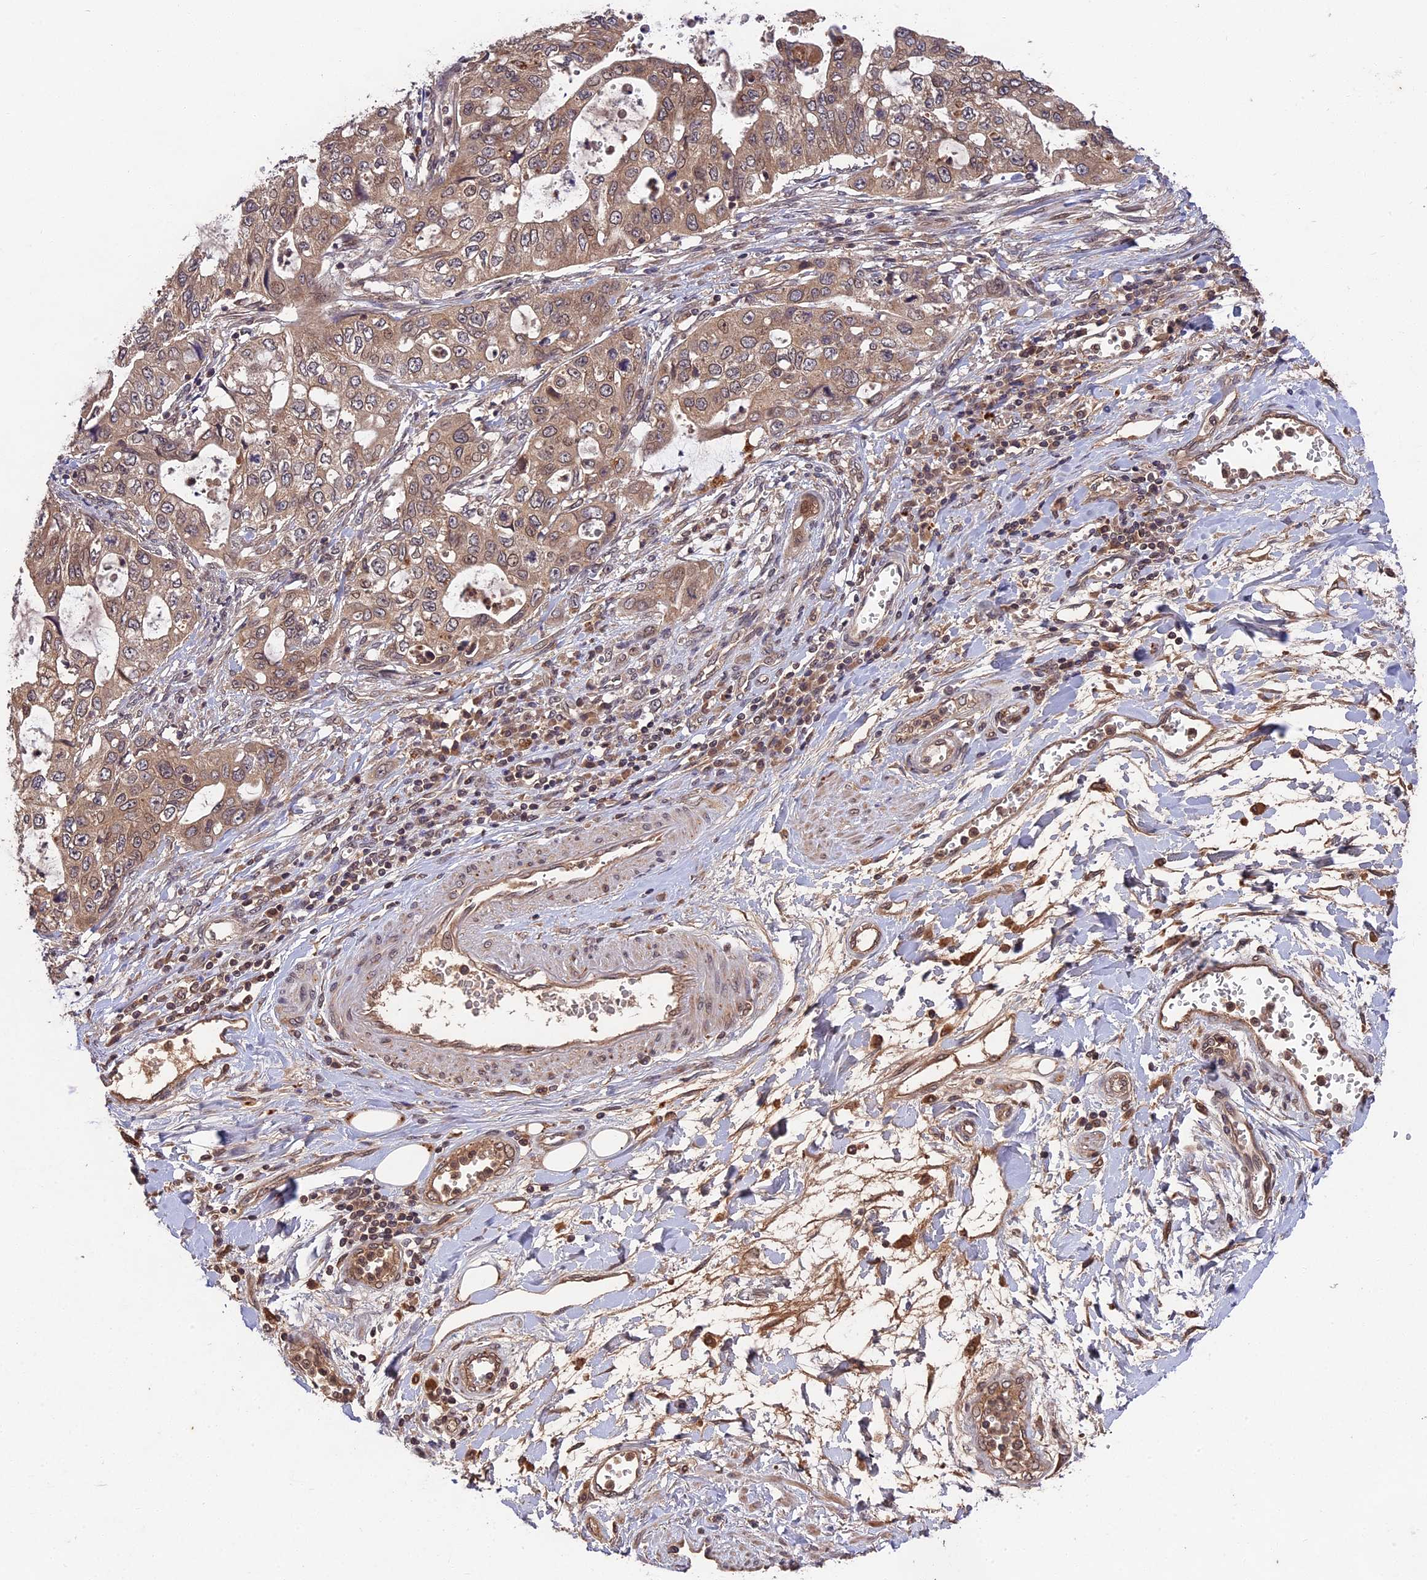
{"staining": {"intensity": "weak", "quantity": ">75%", "location": "cytoplasmic/membranous"}, "tissue": "stomach cancer", "cell_type": "Tumor cells", "image_type": "cancer", "snomed": [{"axis": "morphology", "description": "Adenocarcinoma, NOS"}, {"axis": "topography", "description": "Stomach, upper"}], "caption": "A micrograph showing weak cytoplasmic/membranous positivity in approximately >75% of tumor cells in stomach cancer, as visualized by brown immunohistochemical staining.", "gene": "CHAC1", "patient": {"sex": "female", "age": 52}}